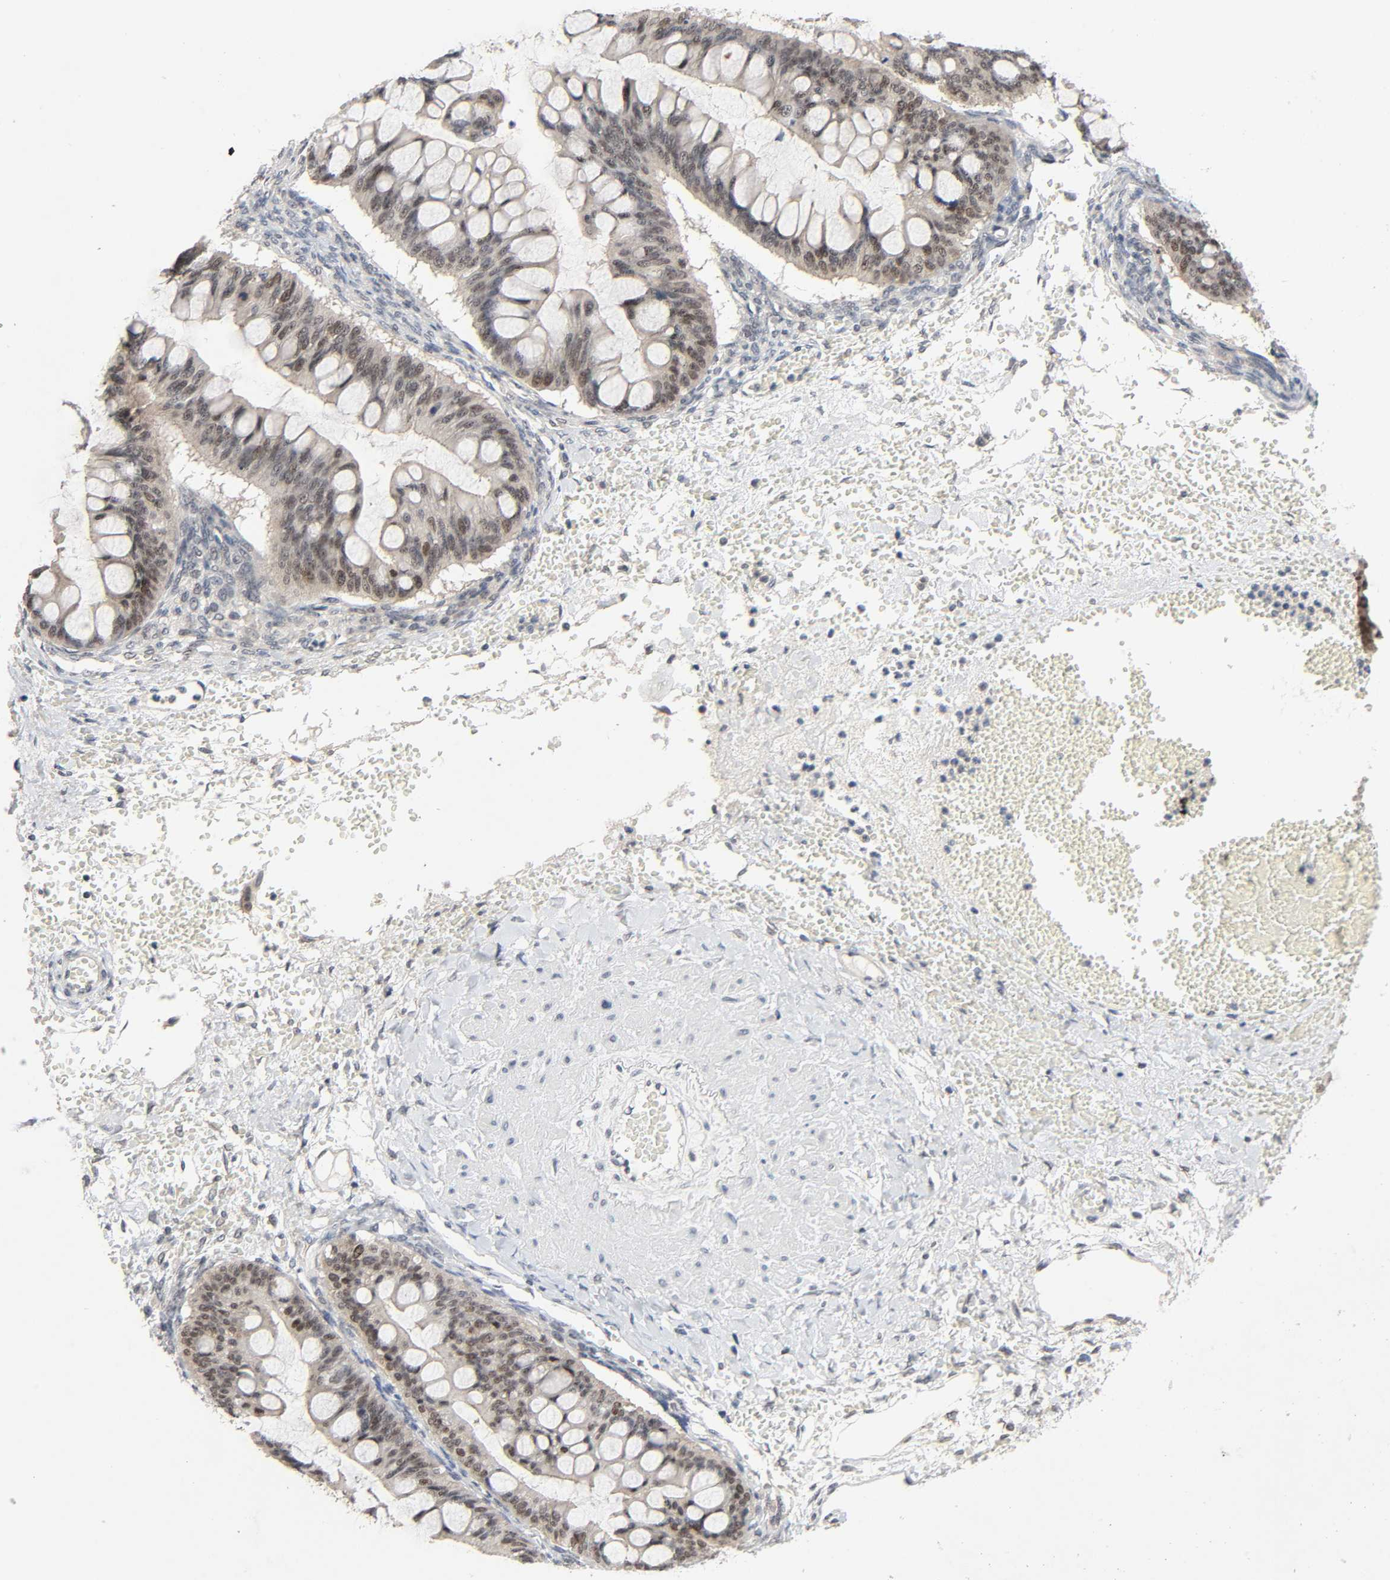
{"staining": {"intensity": "weak", "quantity": ">75%", "location": "nuclear"}, "tissue": "ovarian cancer", "cell_type": "Tumor cells", "image_type": "cancer", "snomed": [{"axis": "morphology", "description": "Cystadenocarcinoma, mucinous, NOS"}, {"axis": "topography", "description": "Ovary"}], "caption": "Ovarian cancer (mucinous cystadenocarcinoma) stained for a protein shows weak nuclear positivity in tumor cells.", "gene": "MAPKAPK5", "patient": {"sex": "female", "age": 73}}